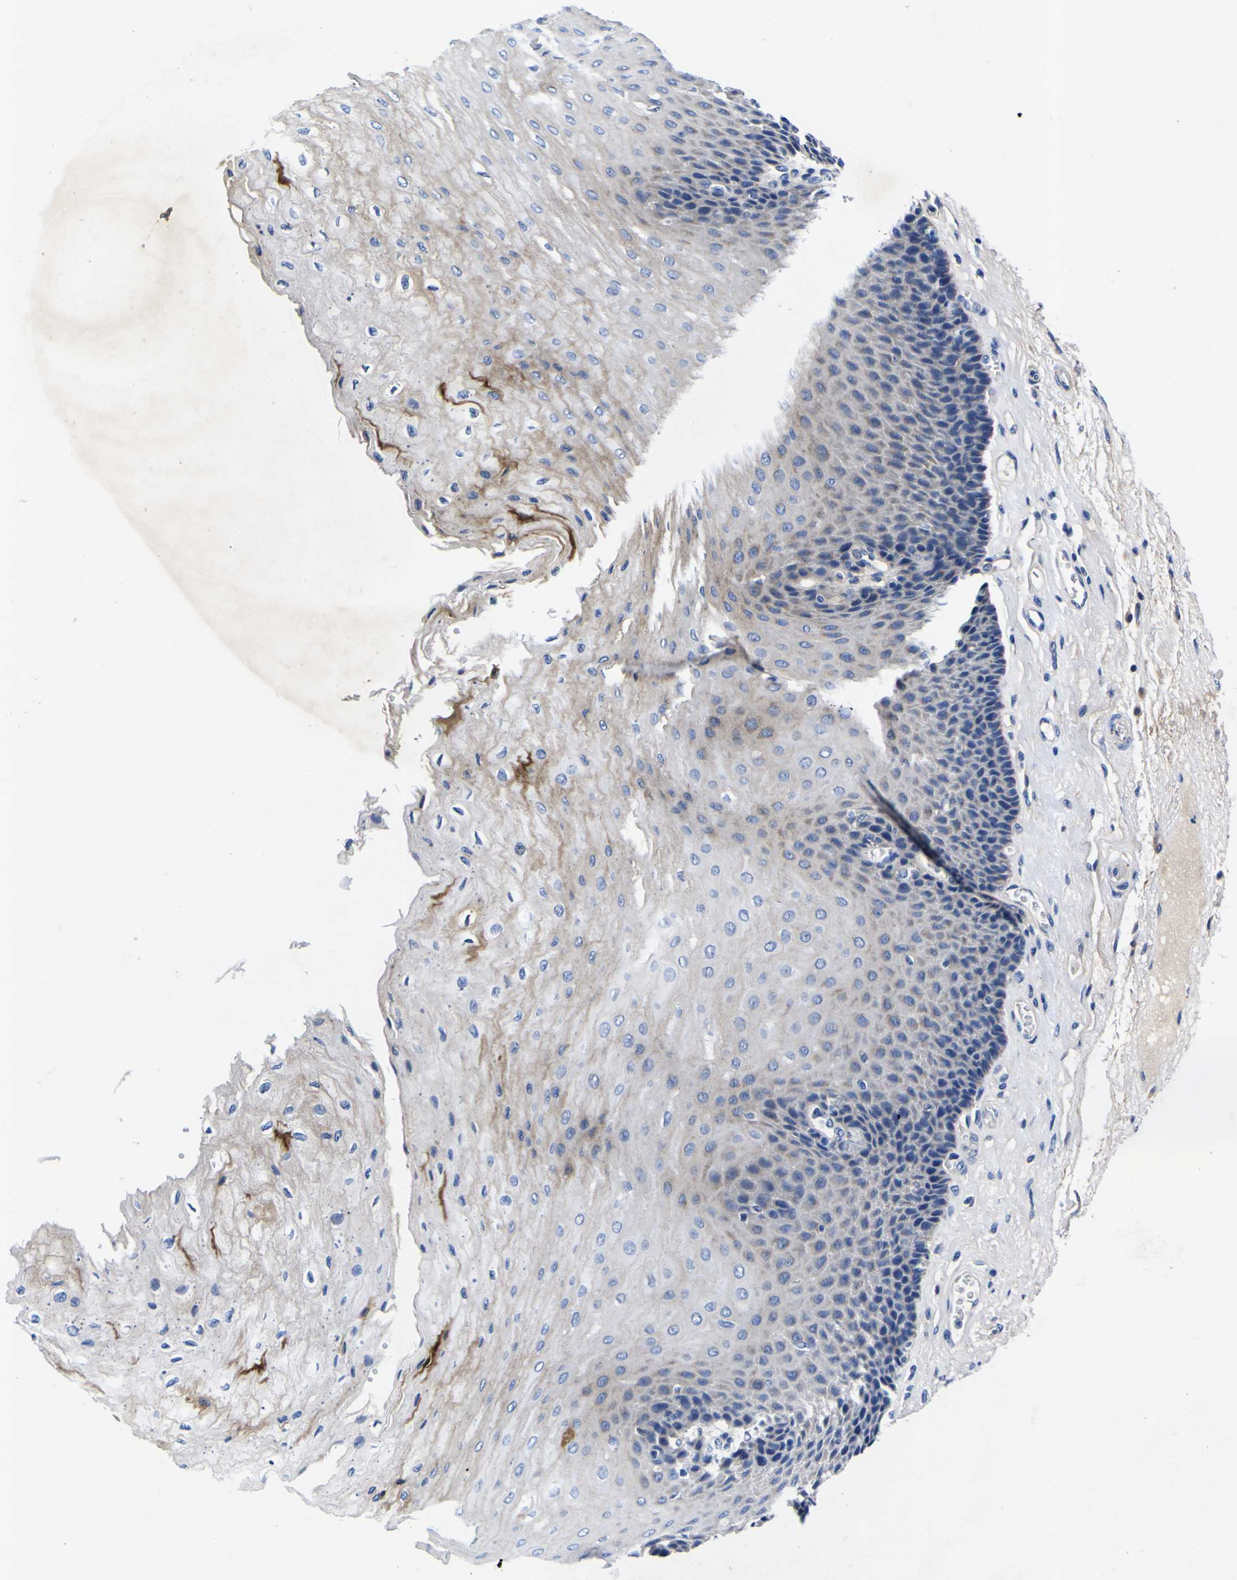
{"staining": {"intensity": "weak", "quantity": "<25%", "location": "cytoplasmic/membranous"}, "tissue": "esophagus", "cell_type": "Squamous epithelial cells", "image_type": "normal", "snomed": [{"axis": "morphology", "description": "Normal tissue, NOS"}, {"axis": "topography", "description": "Esophagus"}], "caption": "Human esophagus stained for a protein using immunohistochemistry shows no staining in squamous epithelial cells.", "gene": "VASN", "patient": {"sex": "female", "age": 72}}